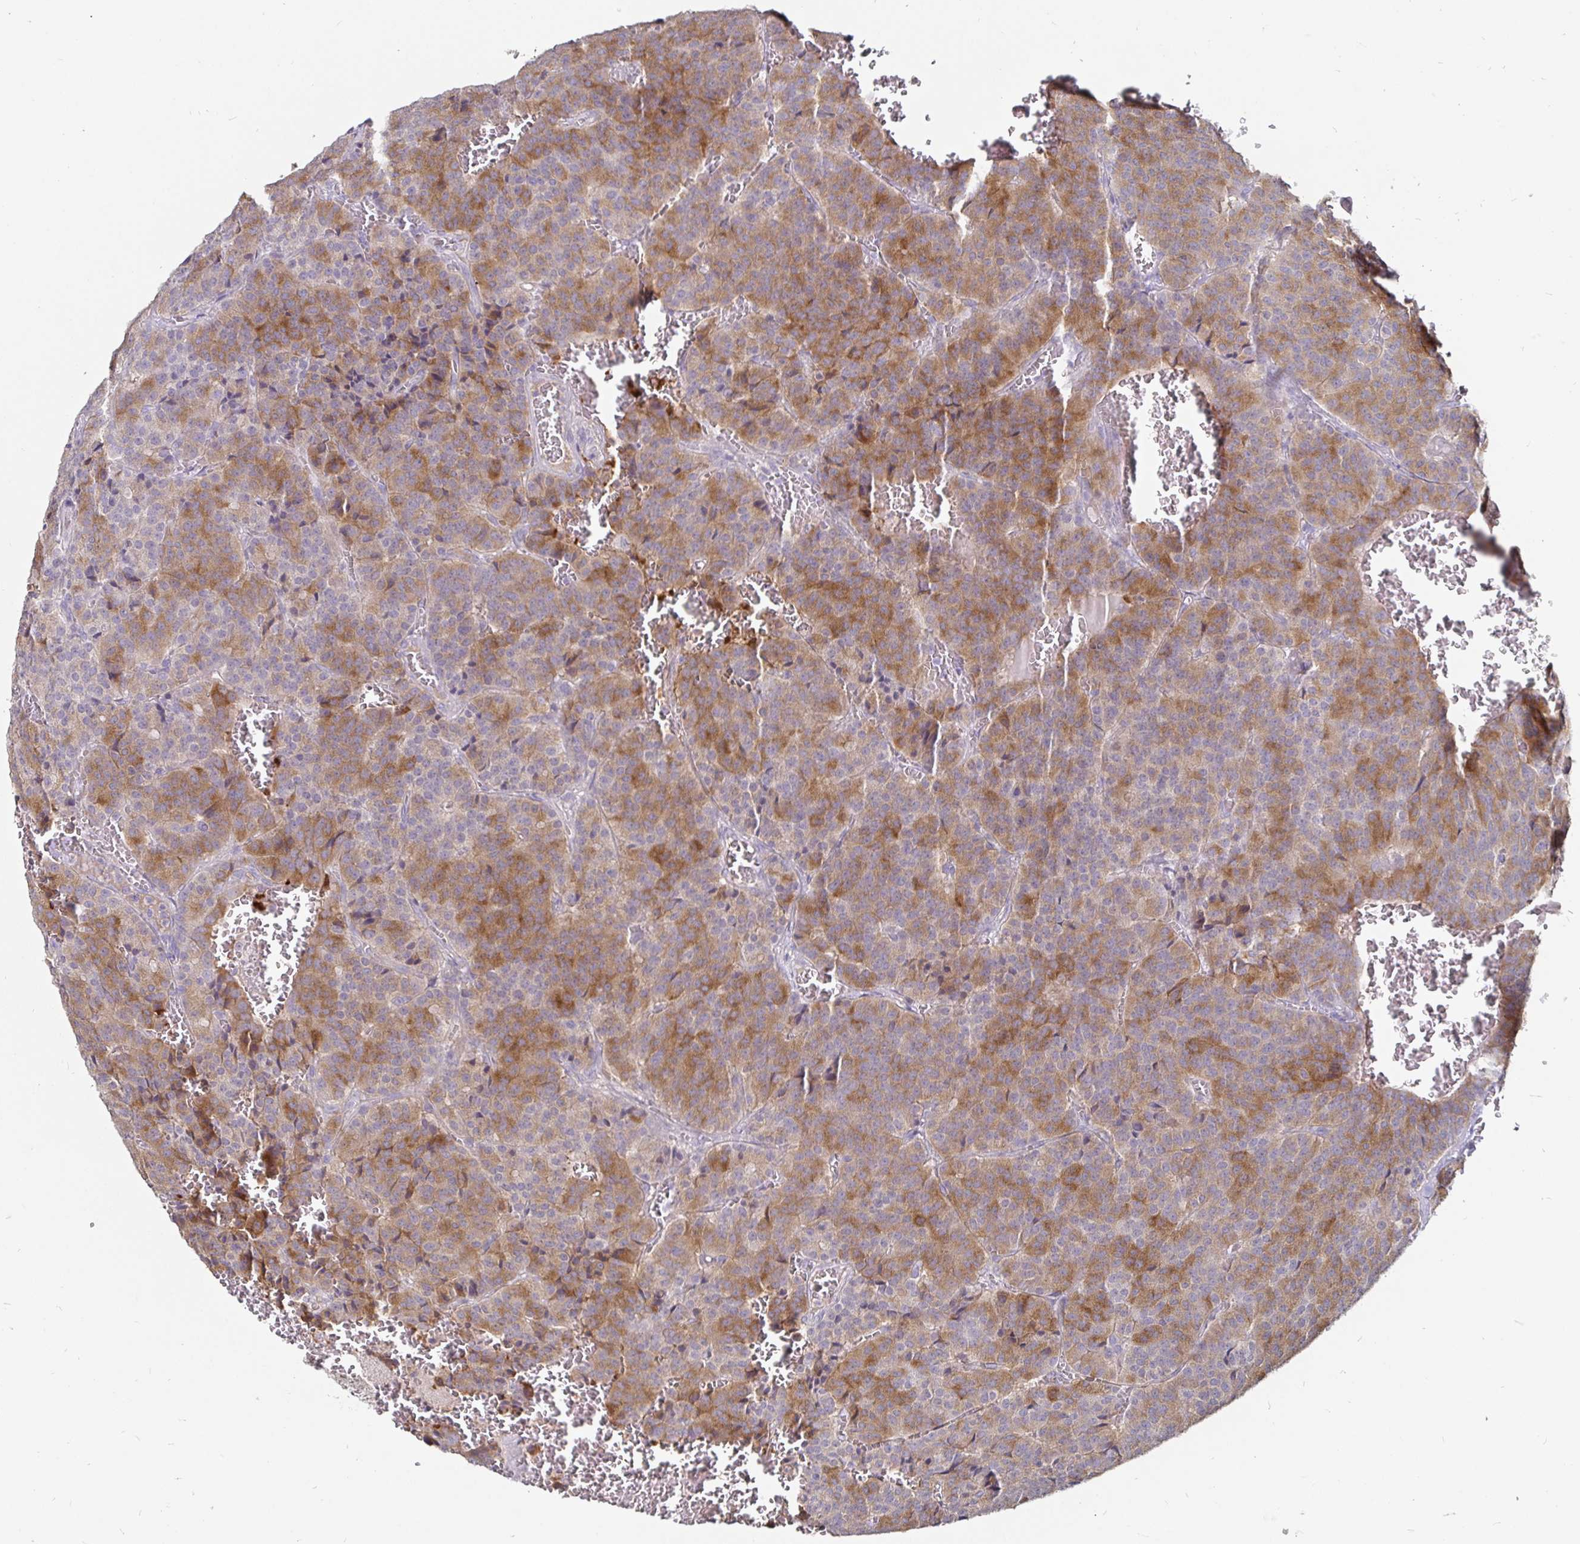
{"staining": {"intensity": "moderate", "quantity": ">75%", "location": "cytoplasmic/membranous"}, "tissue": "carcinoid", "cell_type": "Tumor cells", "image_type": "cancer", "snomed": [{"axis": "morphology", "description": "Carcinoid, malignant, NOS"}, {"axis": "topography", "description": "Lung"}], "caption": "A medium amount of moderate cytoplasmic/membranous positivity is present in approximately >75% of tumor cells in carcinoid (malignant) tissue.", "gene": "FAIM2", "patient": {"sex": "male", "age": 70}}